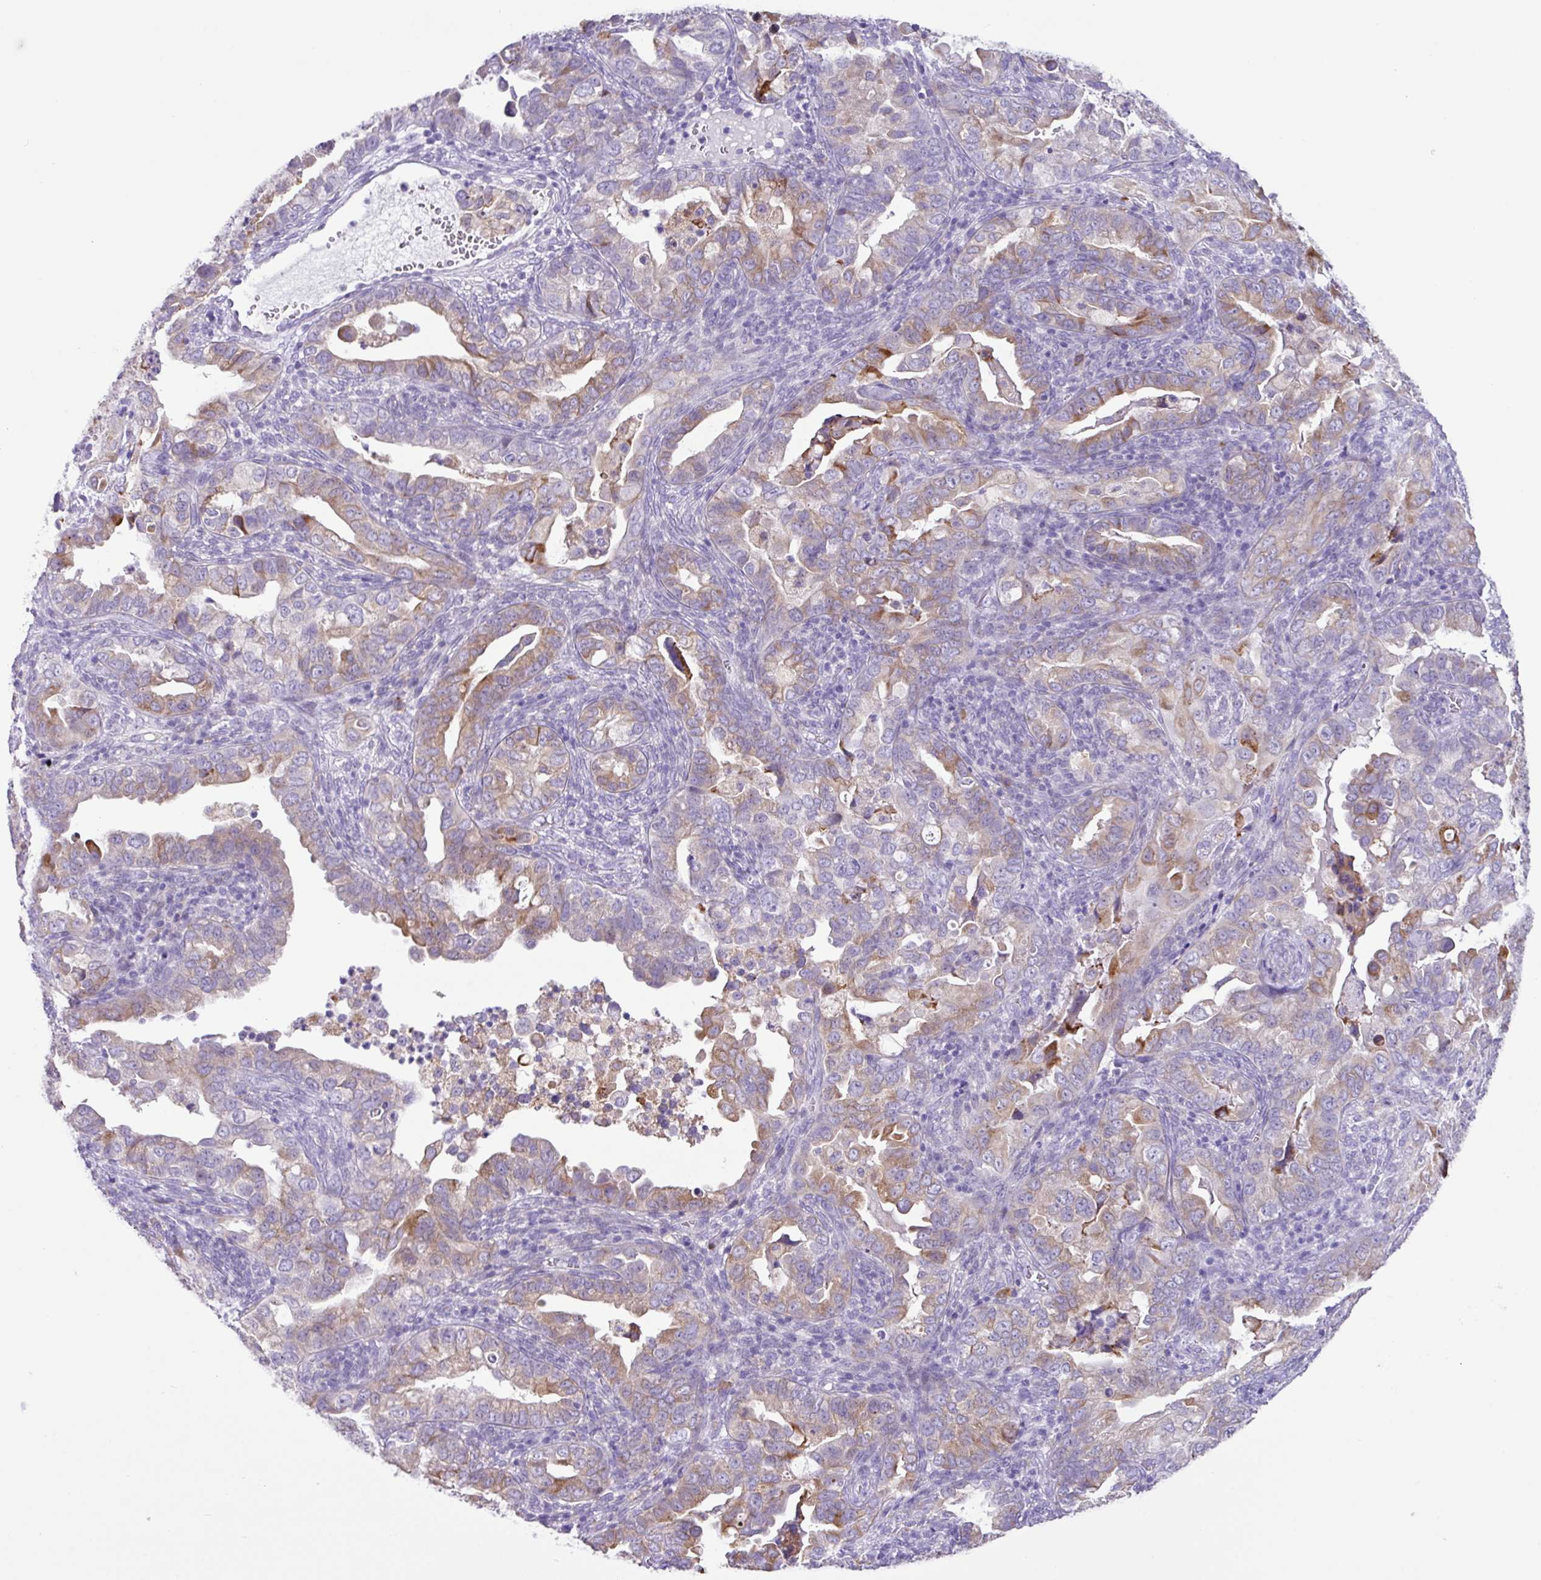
{"staining": {"intensity": "moderate", "quantity": "25%-75%", "location": "cytoplasmic/membranous"}, "tissue": "endometrial cancer", "cell_type": "Tumor cells", "image_type": "cancer", "snomed": [{"axis": "morphology", "description": "Adenocarcinoma, NOS"}, {"axis": "topography", "description": "Endometrium"}], "caption": "Protein staining of adenocarcinoma (endometrial) tissue shows moderate cytoplasmic/membranous staining in approximately 25%-75% of tumor cells. (Stains: DAB in brown, nuclei in blue, Microscopy: brightfield microscopy at high magnification).", "gene": "RGS21", "patient": {"sex": "female", "age": 57}}